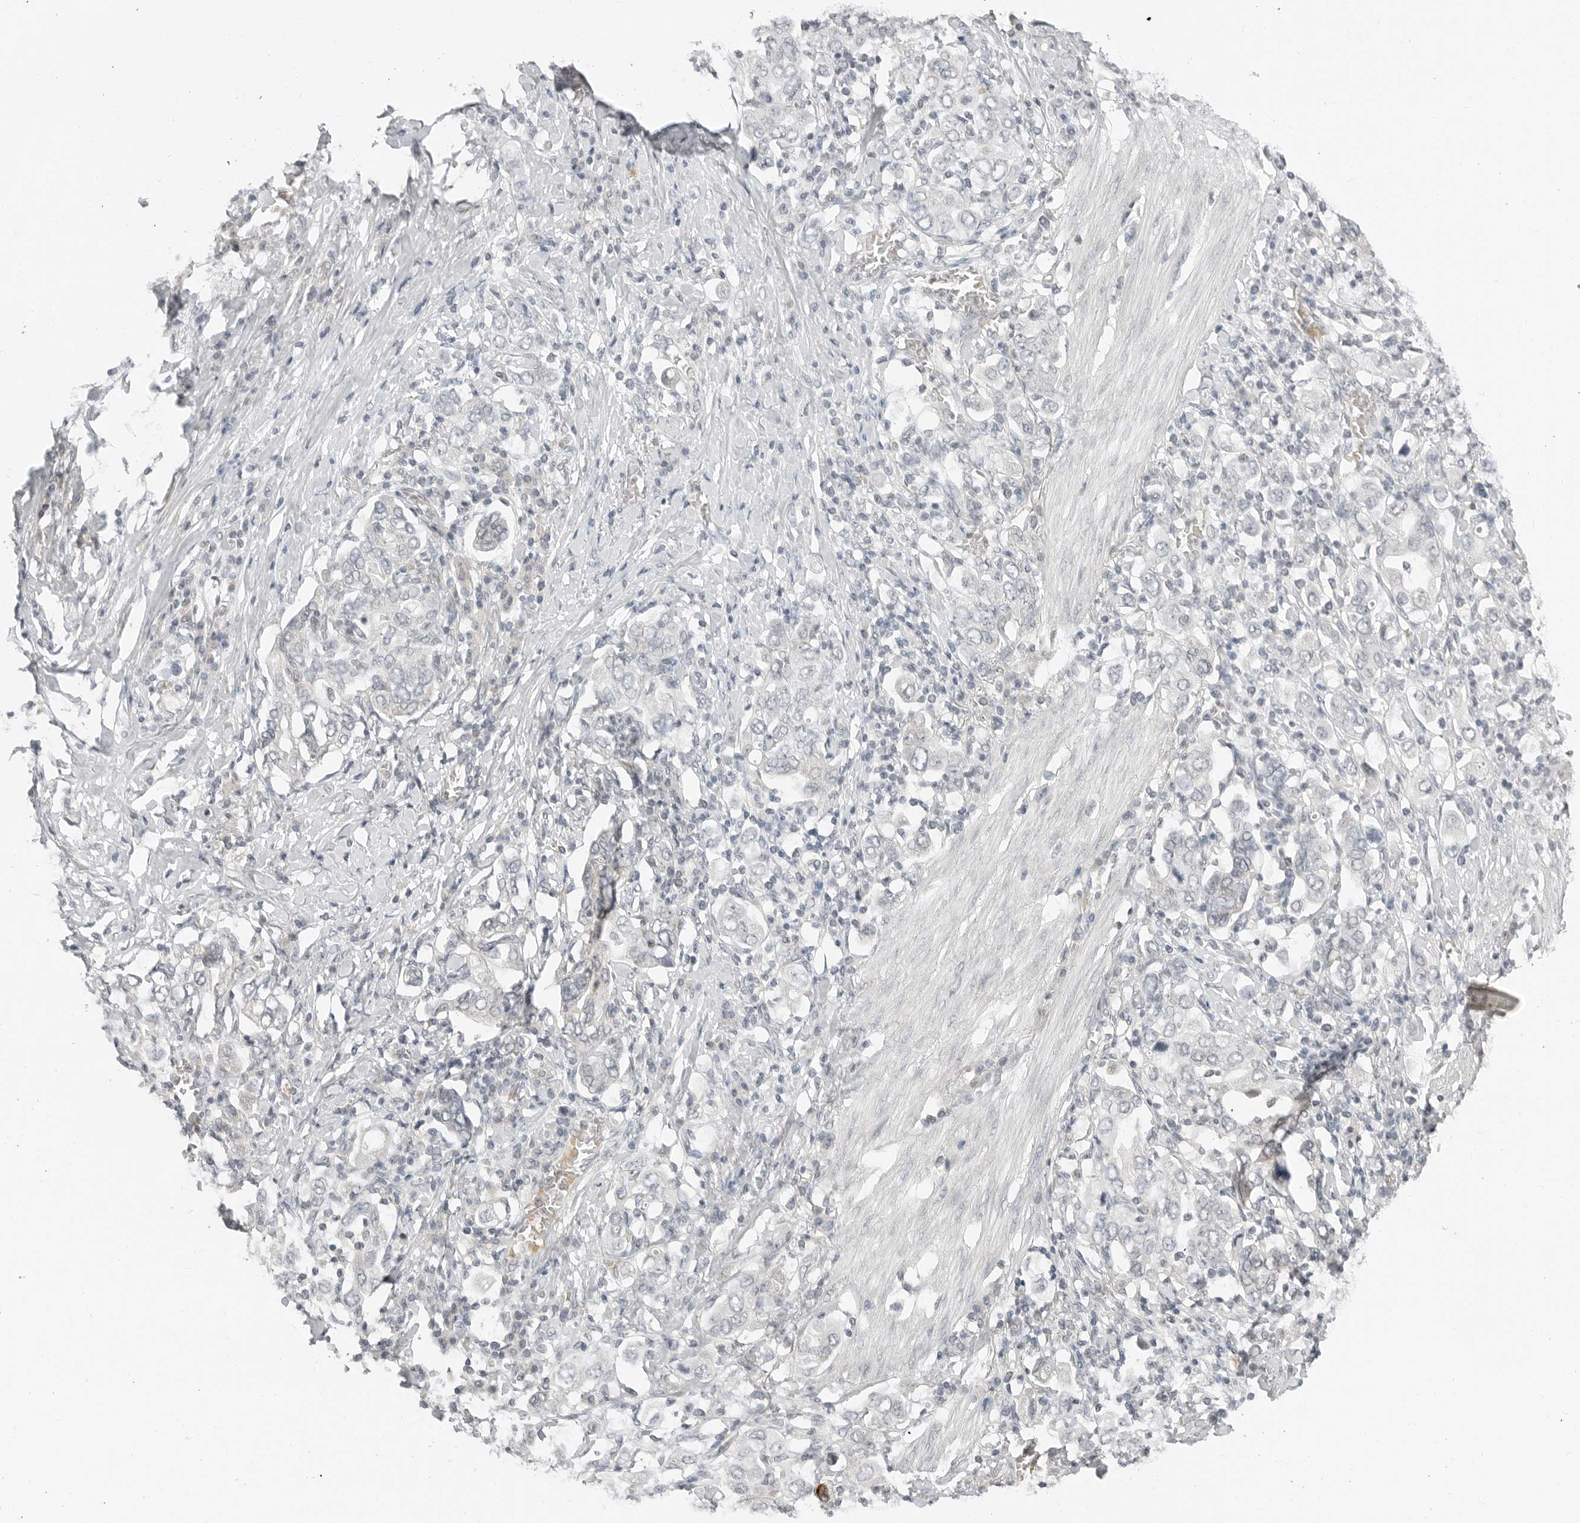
{"staining": {"intensity": "negative", "quantity": "none", "location": "none"}, "tissue": "stomach cancer", "cell_type": "Tumor cells", "image_type": "cancer", "snomed": [{"axis": "morphology", "description": "Adenocarcinoma, NOS"}, {"axis": "topography", "description": "Stomach, upper"}], "caption": "The histopathology image shows no significant staining in tumor cells of stomach cancer (adenocarcinoma).", "gene": "FCRLB", "patient": {"sex": "male", "age": 62}}